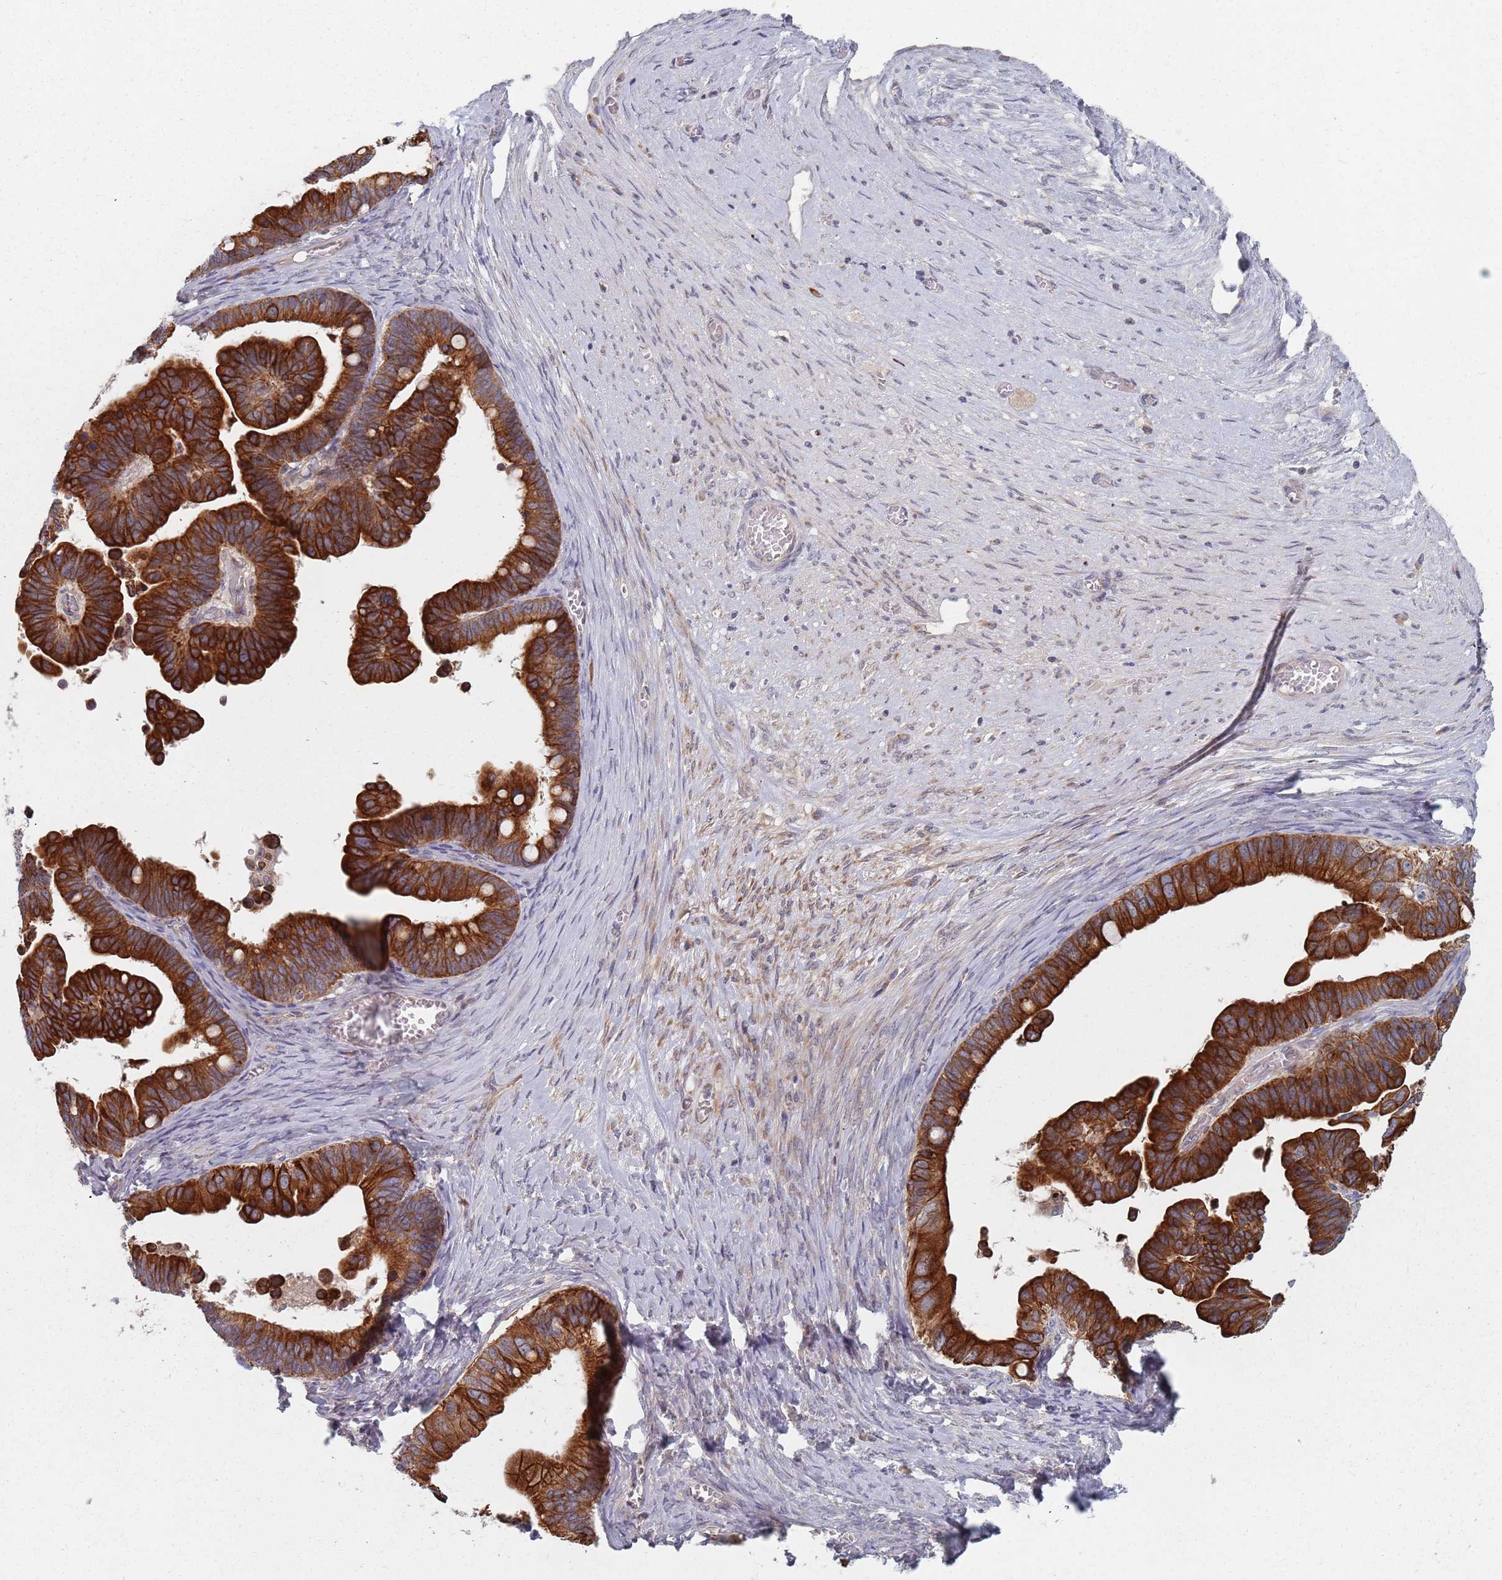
{"staining": {"intensity": "strong", "quantity": ">75%", "location": "cytoplasmic/membranous"}, "tissue": "ovarian cancer", "cell_type": "Tumor cells", "image_type": "cancer", "snomed": [{"axis": "morphology", "description": "Cystadenocarcinoma, serous, NOS"}, {"axis": "topography", "description": "Ovary"}], "caption": "A micrograph of human ovarian cancer stained for a protein demonstrates strong cytoplasmic/membranous brown staining in tumor cells. (brown staining indicates protein expression, while blue staining denotes nuclei).", "gene": "ADAL", "patient": {"sex": "female", "age": 56}}